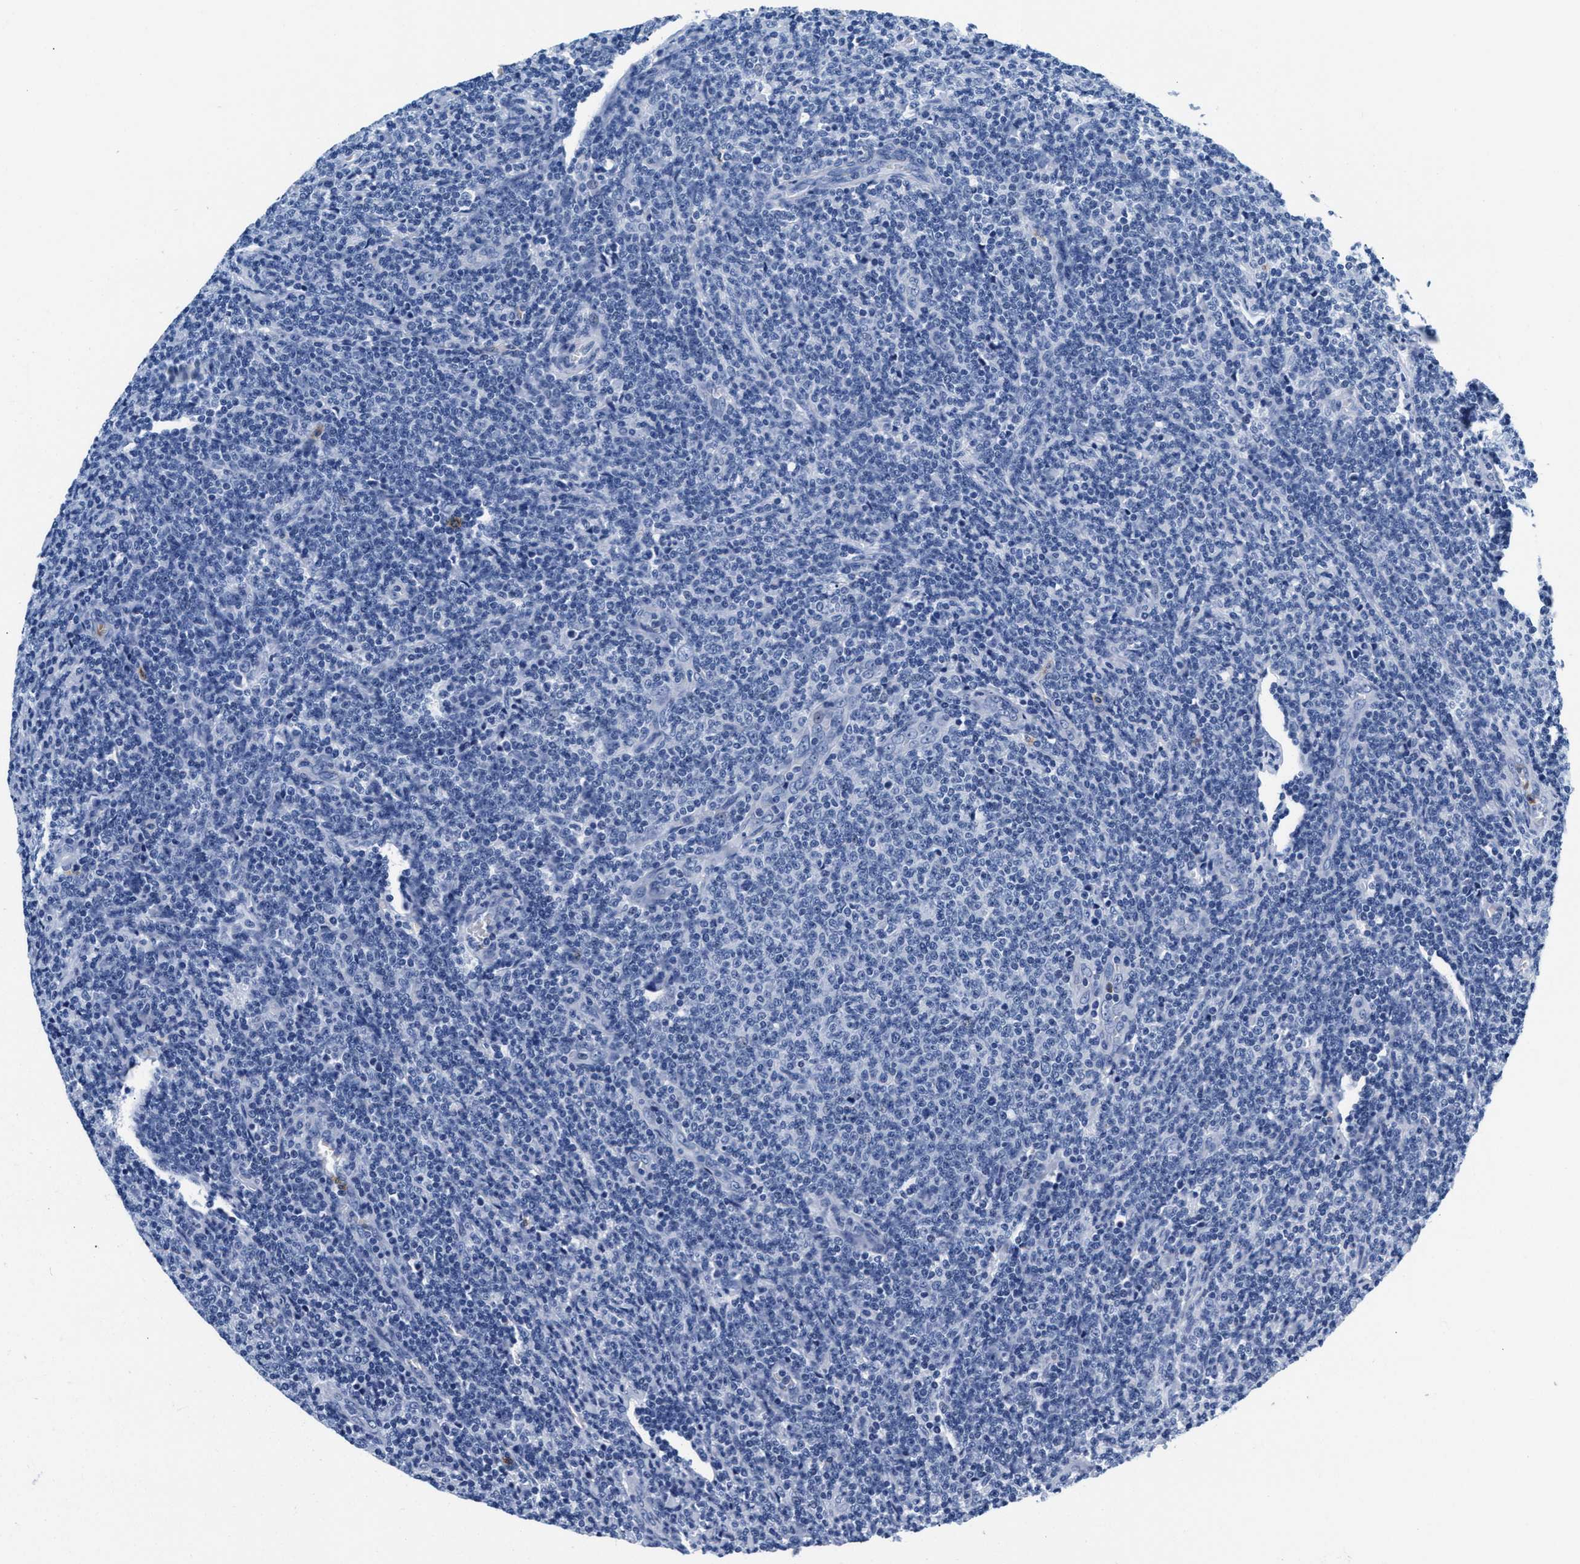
{"staining": {"intensity": "negative", "quantity": "none", "location": "none"}, "tissue": "lymphoma", "cell_type": "Tumor cells", "image_type": "cancer", "snomed": [{"axis": "morphology", "description": "Malignant lymphoma, non-Hodgkin's type, Low grade"}, {"axis": "topography", "description": "Lymph node"}], "caption": "Tumor cells show no significant protein positivity in lymphoma. (DAB (3,3'-diaminobenzidine) immunohistochemistry visualized using brightfield microscopy, high magnification).", "gene": "MMP8", "patient": {"sex": "male", "age": 66}}